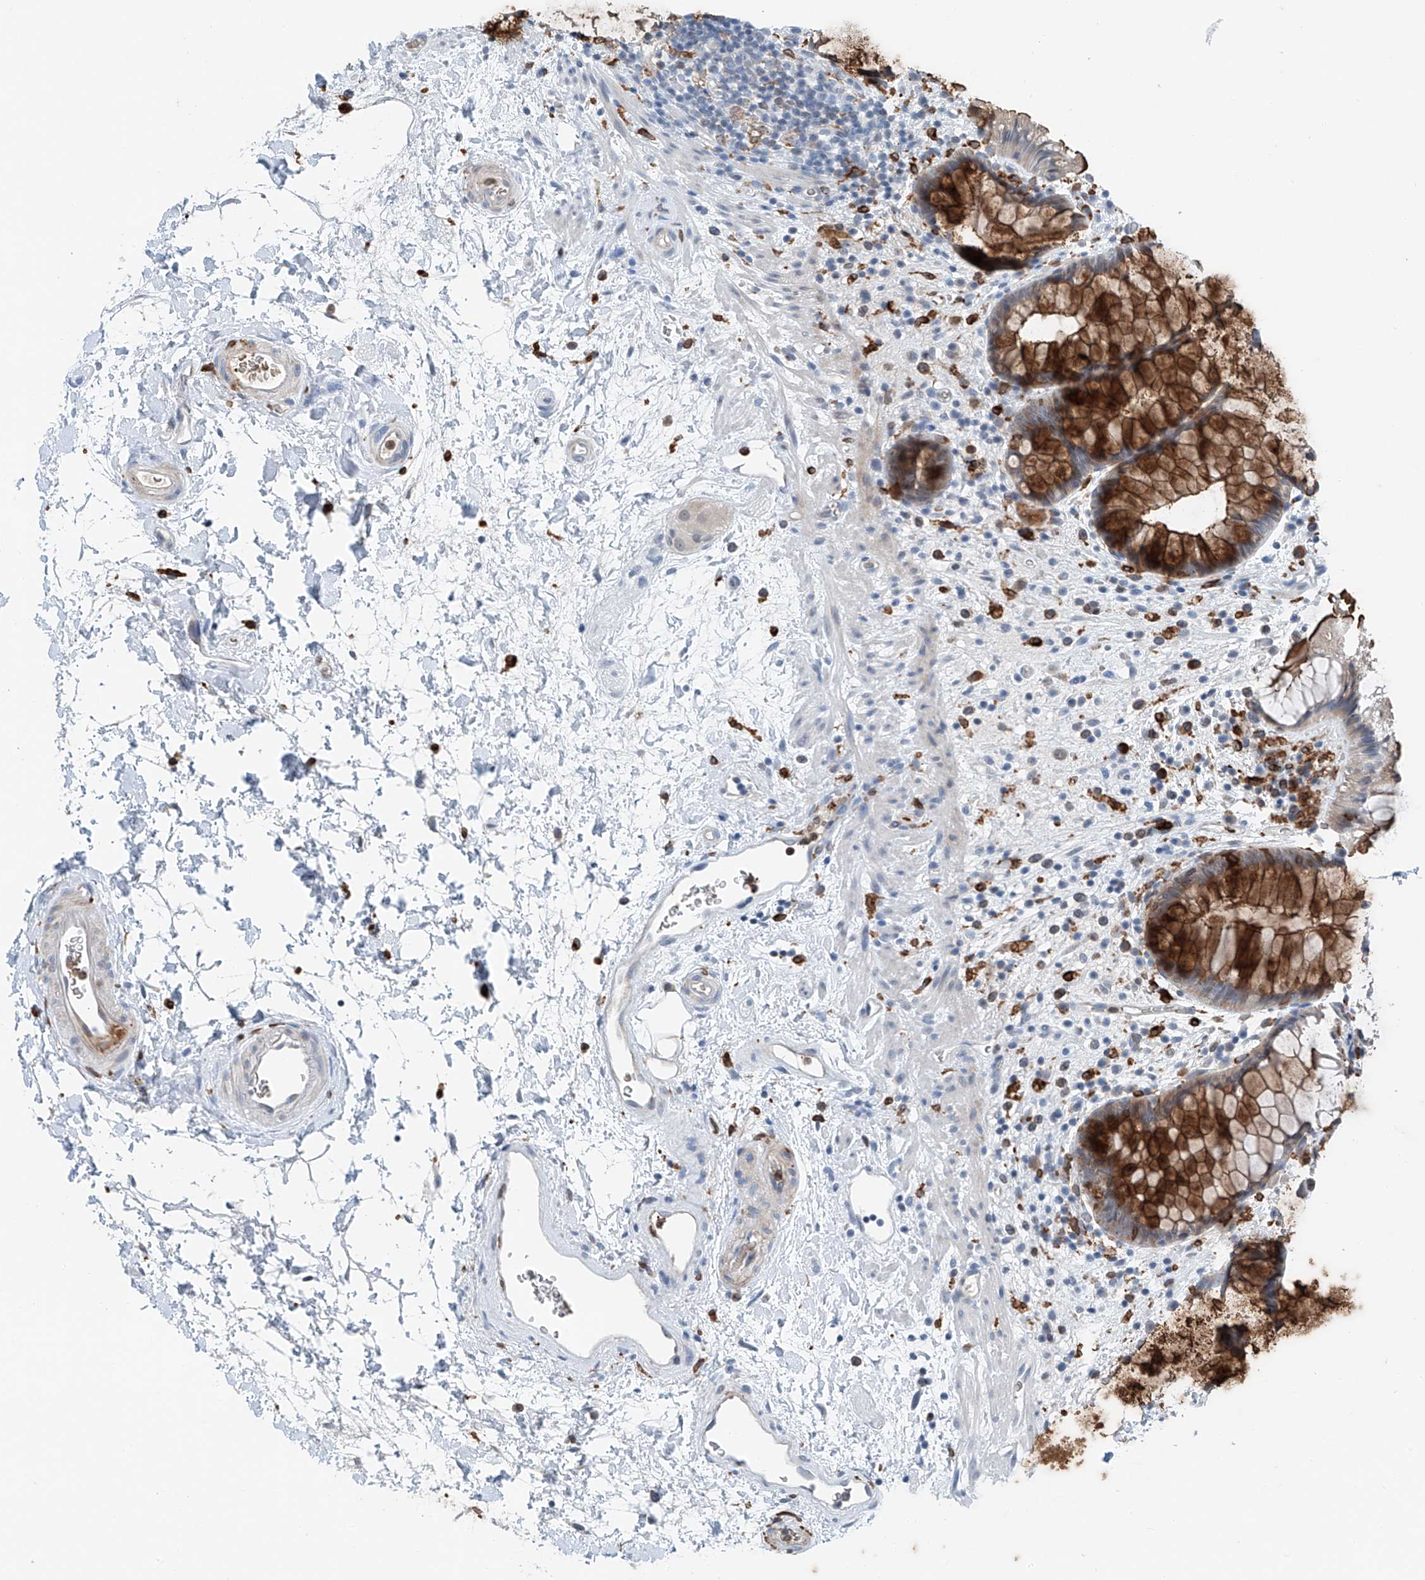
{"staining": {"intensity": "strong", "quantity": ">75%", "location": "cytoplasmic/membranous"}, "tissue": "rectum", "cell_type": "Glandular cells", "image_type": "normal", "snomed": [{"axis": "morphology", "description": "Normal tissue, NOS"}, {"axis": "topography", "description": "Rectum"}], "caption": "IHC of unremarkable rectum displays high levels of strong cytoplasmic/membranous positivity in approximately >75% of glandular cells. (Brightfield microscopy of DAB IHC at high magnification).", "gene": "TBXAS1", "patient": {"sex": "male", "age": 51}}